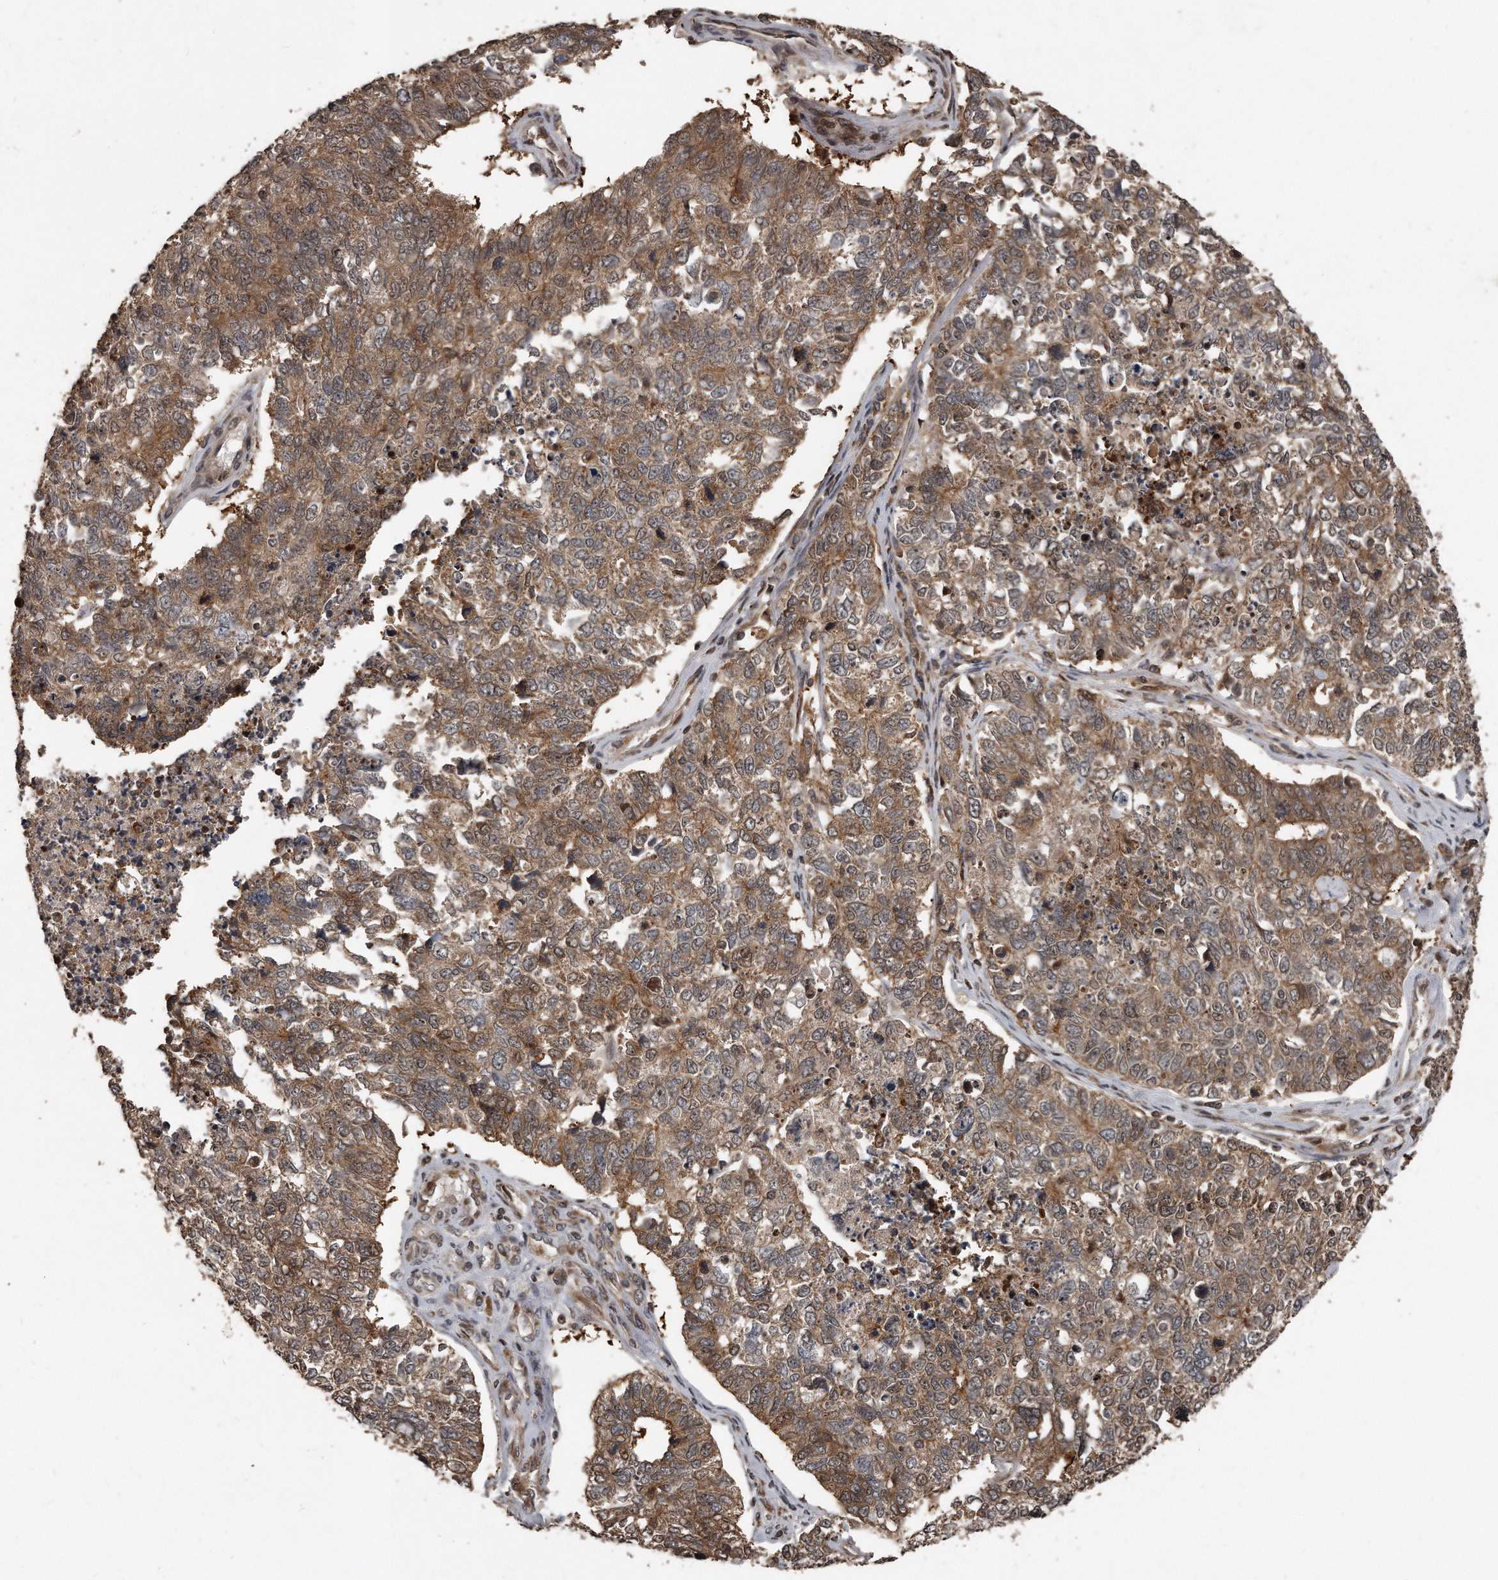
{"staining": {"intensity": "moderate", "quantity": ">75%", "location": "cytoplasmic/membranous"}, "tissue": "cervical cancer", "cell_type": "Tumor cells", "image_type": "cancer", "snomed": [{"axis": "morphology", "description": "Squamous cell carcinoma, NOS"}, {"axis": "topography", "description": "Cervix"}], "caption": "Cervical cancer (squamous cell carcinoma) stained with immunohistochemistry reveals moderate cytoplasmic/membranous positivity in approximately >75% of tumor cells.", "gene": "GCH1", "patient": {"sex": "female", "age": 63}}